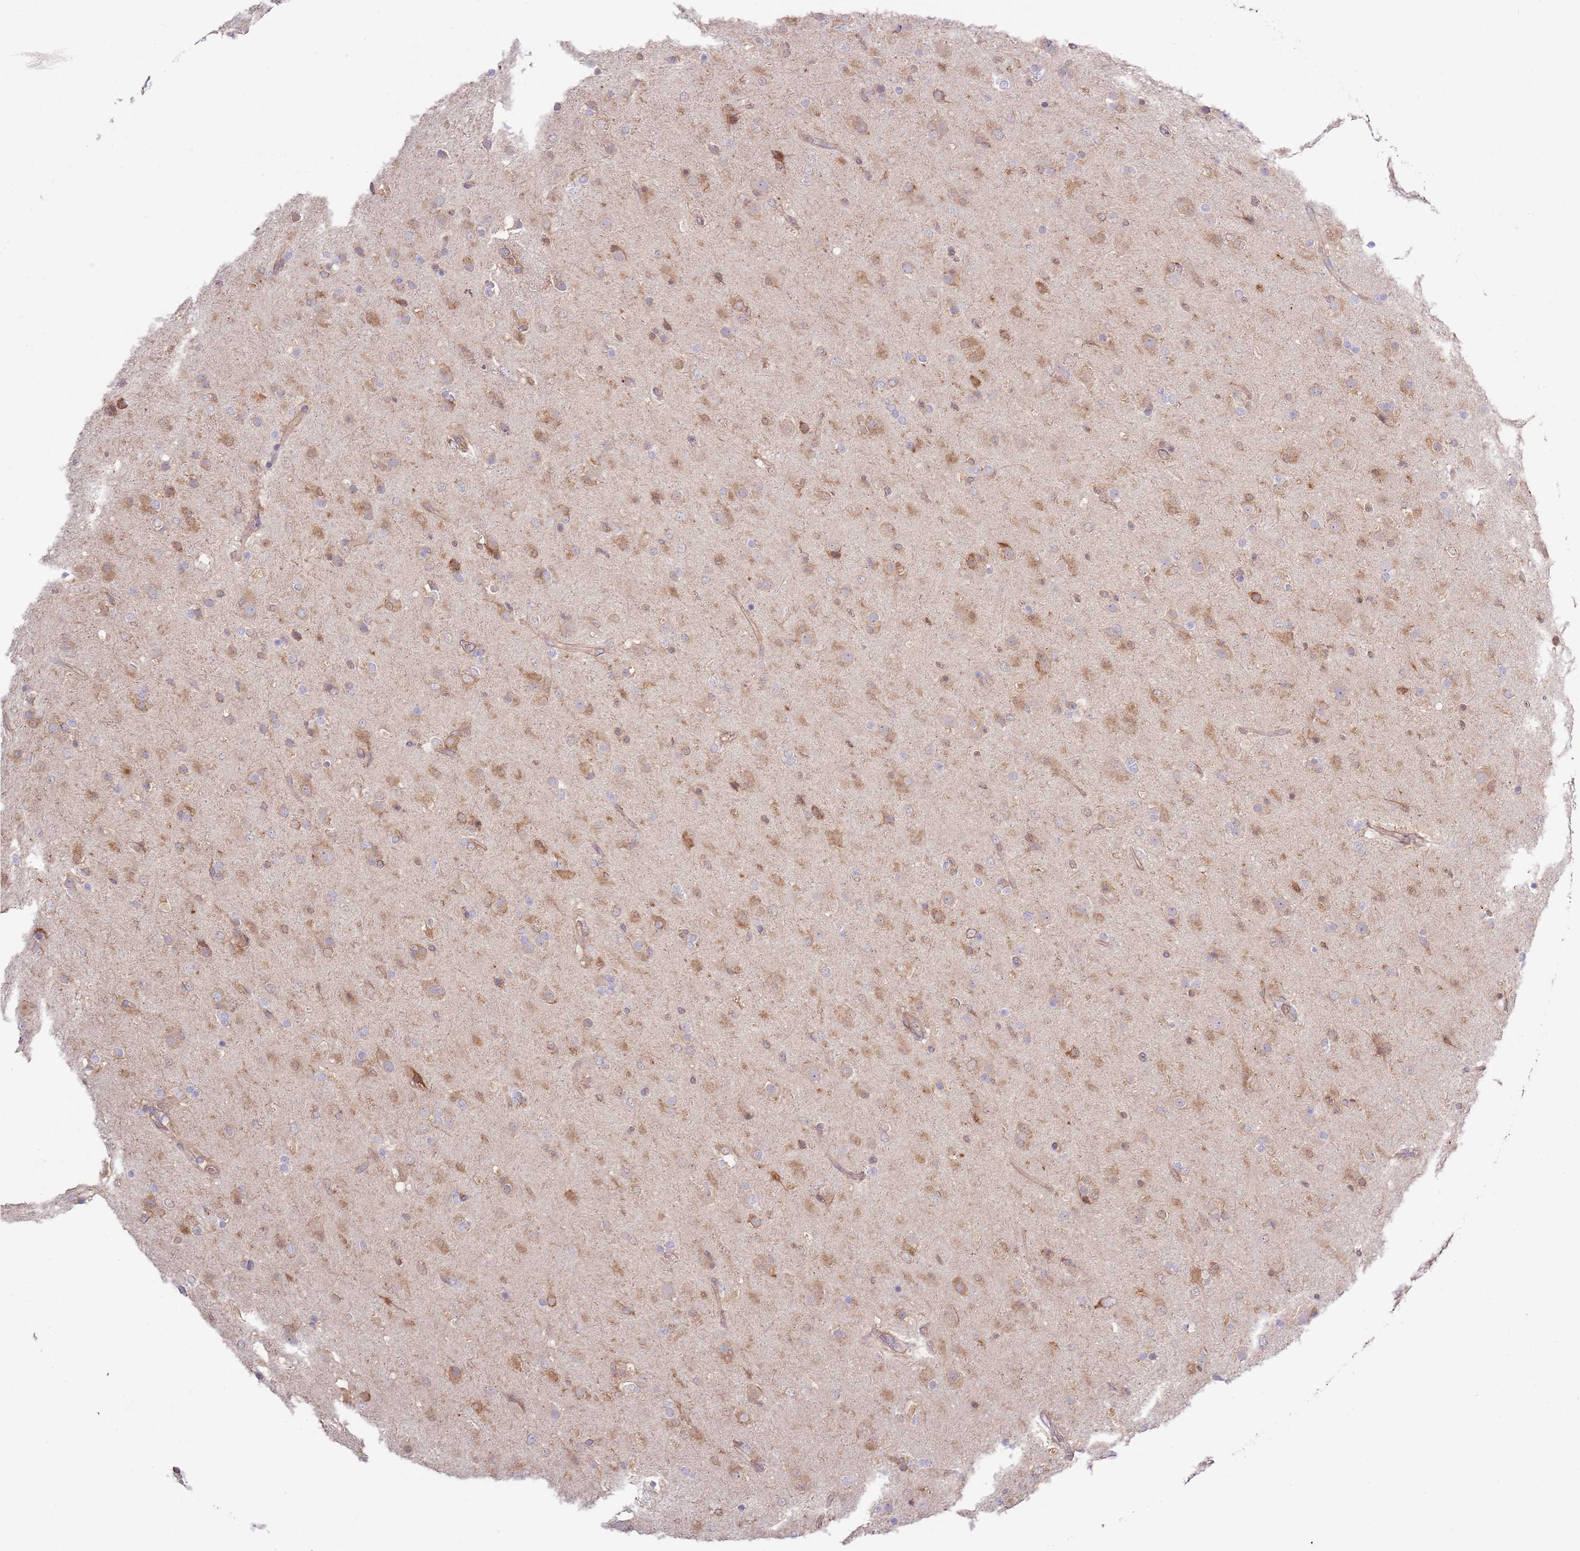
{"staining": {"intensity": "moderate", "quantity": "25%-75%", "location": "cytoplasmic/membranous"}, "tissue": "glioma", "cell_type": "Tumor cells", "image_type": "cancer", "snomed": [{"axis": "morphology", "description": "Glioma, malignant, Low grade"}, {"axis": "topography", "description": "Brain"}], "caption": "Malignant glioma (low-grade) tissue displays moderate cytoplasmic/membranous positivity in approximately 25%-75% of tumor cells Using DAB (3,3'-diaminobenzidine) (brown) and hematoxylin (blue) stains, captured at high magnification using brightfield microscopy.", "gene": "LPIN2", "patient": {"sex": "male", "age": 65}}